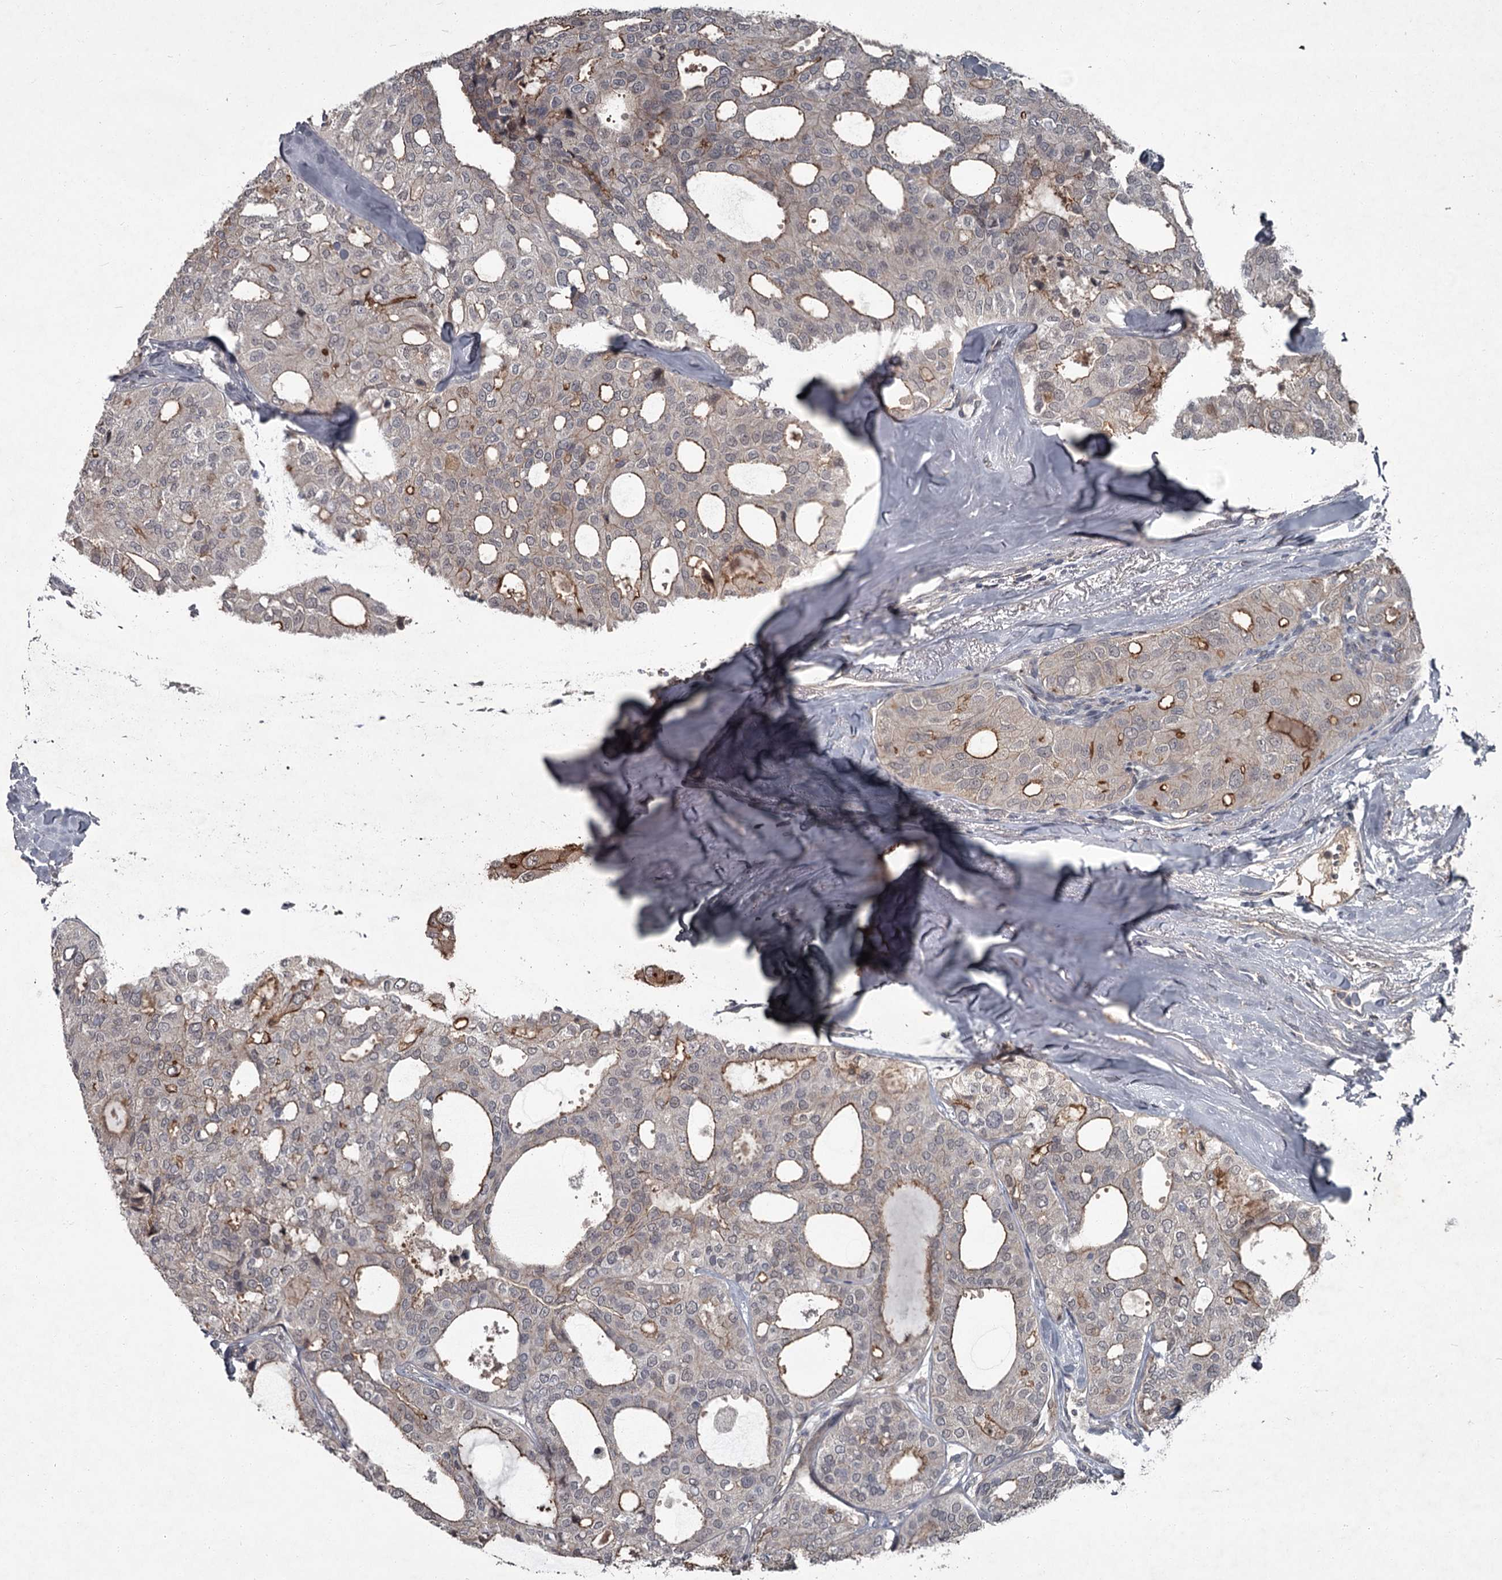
{"staining": {"intensity": "weak", "quantity": "25%-75%", "location": "cytoplasmic/membranous"}, "tissue": "thyroid cancer", "cell_type": "Tumor cells", "image_type": "cancer", "snomed": [{"axis": "morphology", "description": "Follicular adenoma carcinoma, NOS"}, {"axis": "topography", "description": "Thyroid gland"}], "caption": "Weak cytoplasmic/membranous protein expression is seen in about 25%-75% of tumor cells in thyroid cancer (follicular adenoma carcinoma). The staining was performed using DAB to visualize the protein expression in brown, while the nuclei were stained in blue with hematoxylin (Magnification: 20x).", "gene": "FLVCR2", "patient": {"sex": "male", "age": 75}}